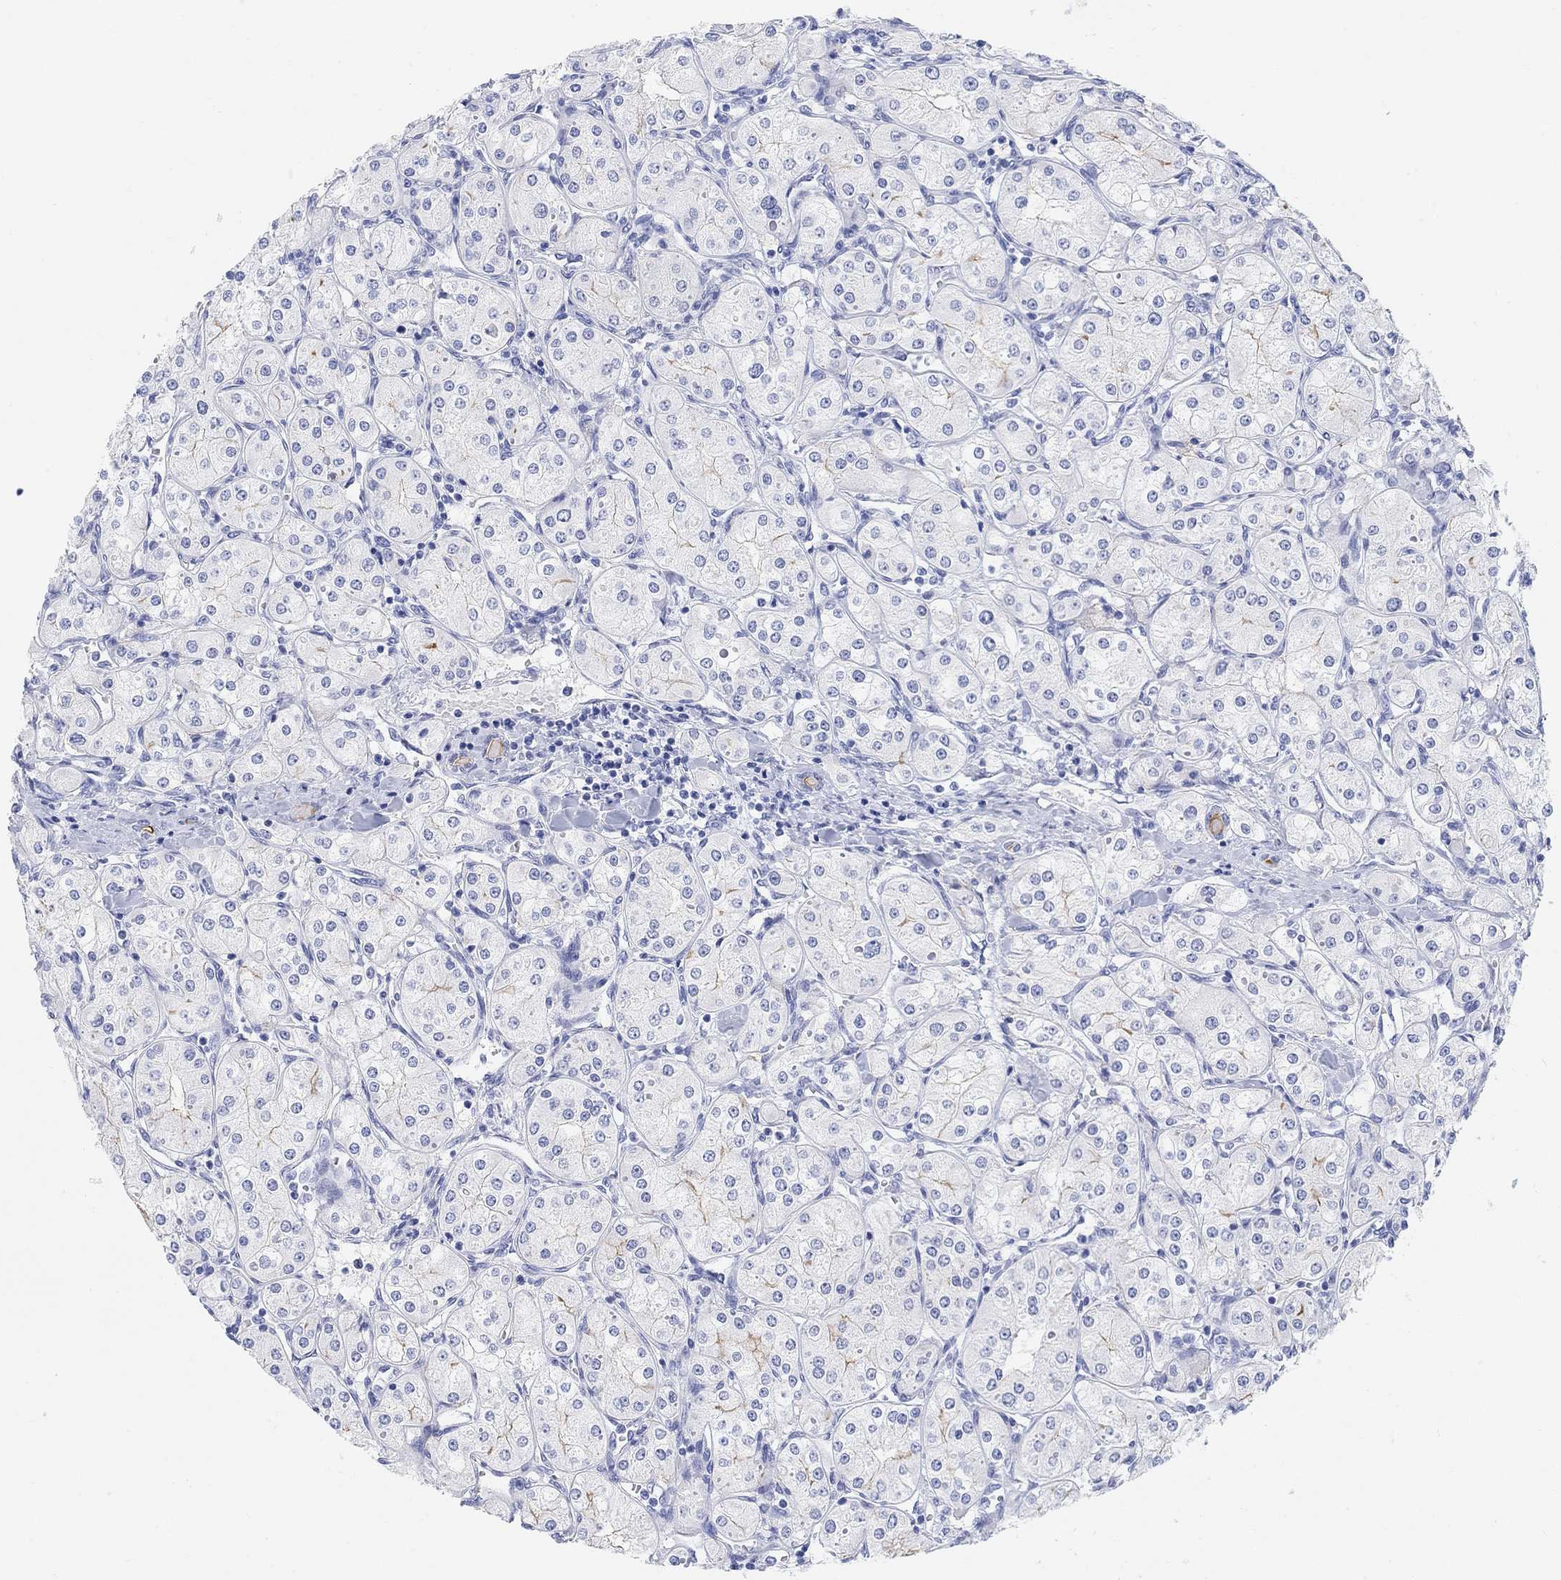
{"staining": {"intensity": "weak", "quantity": "<25%", "location": "cytoplasmic/membranous"}, "tissue": "renal cancer", "cell_type": "Tumor cells", "image_type": "cancer", "snomed": [{"axis": "morphology", "description": "Adenocarcinoma, NOS"}, {"axis": "topography", "description": "Kidney"}], "caption": "An image of human renal cancer is negative for staining in tumor cells.", "gene": "XIRP2", "patient": {"sex": "male", "age": 77}}